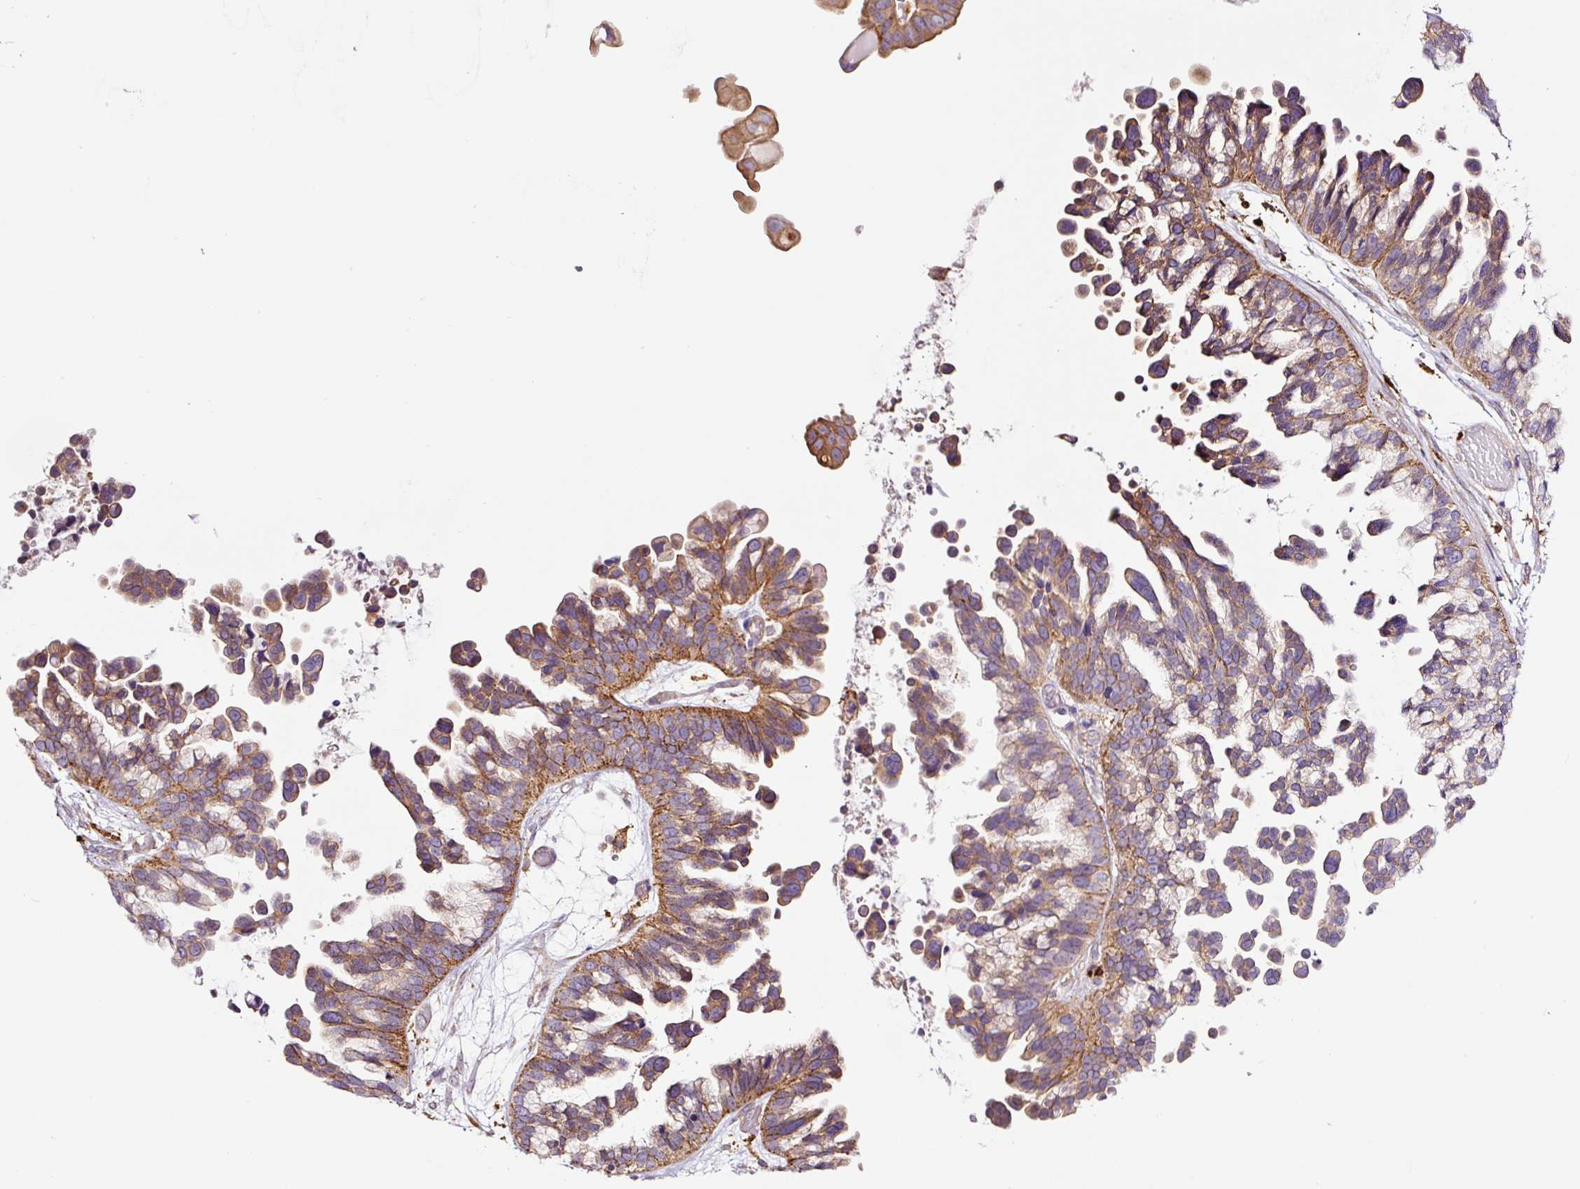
{"staining": {"intensity": "moderate", "quantity": ">75%", "location": "cytoplasmic/membranous"}, "tissue": "ovarian cancer", "cell_type": "Tumor cells", "image_type": "cancer", "snomed": [{"axis": "morphology", "description": "Cystadenocarcinoma, serous, NOS"}, {"axis": "topography", "description": "Ovary"}], "caption": "Ovarian cancer stained for a protein (brown) shows moderate cytoplasmic/membranous positive expression in about >75% of tumor cells.", "gene": "SH2D6", "patient": {"sex": "female", "age": 56}}